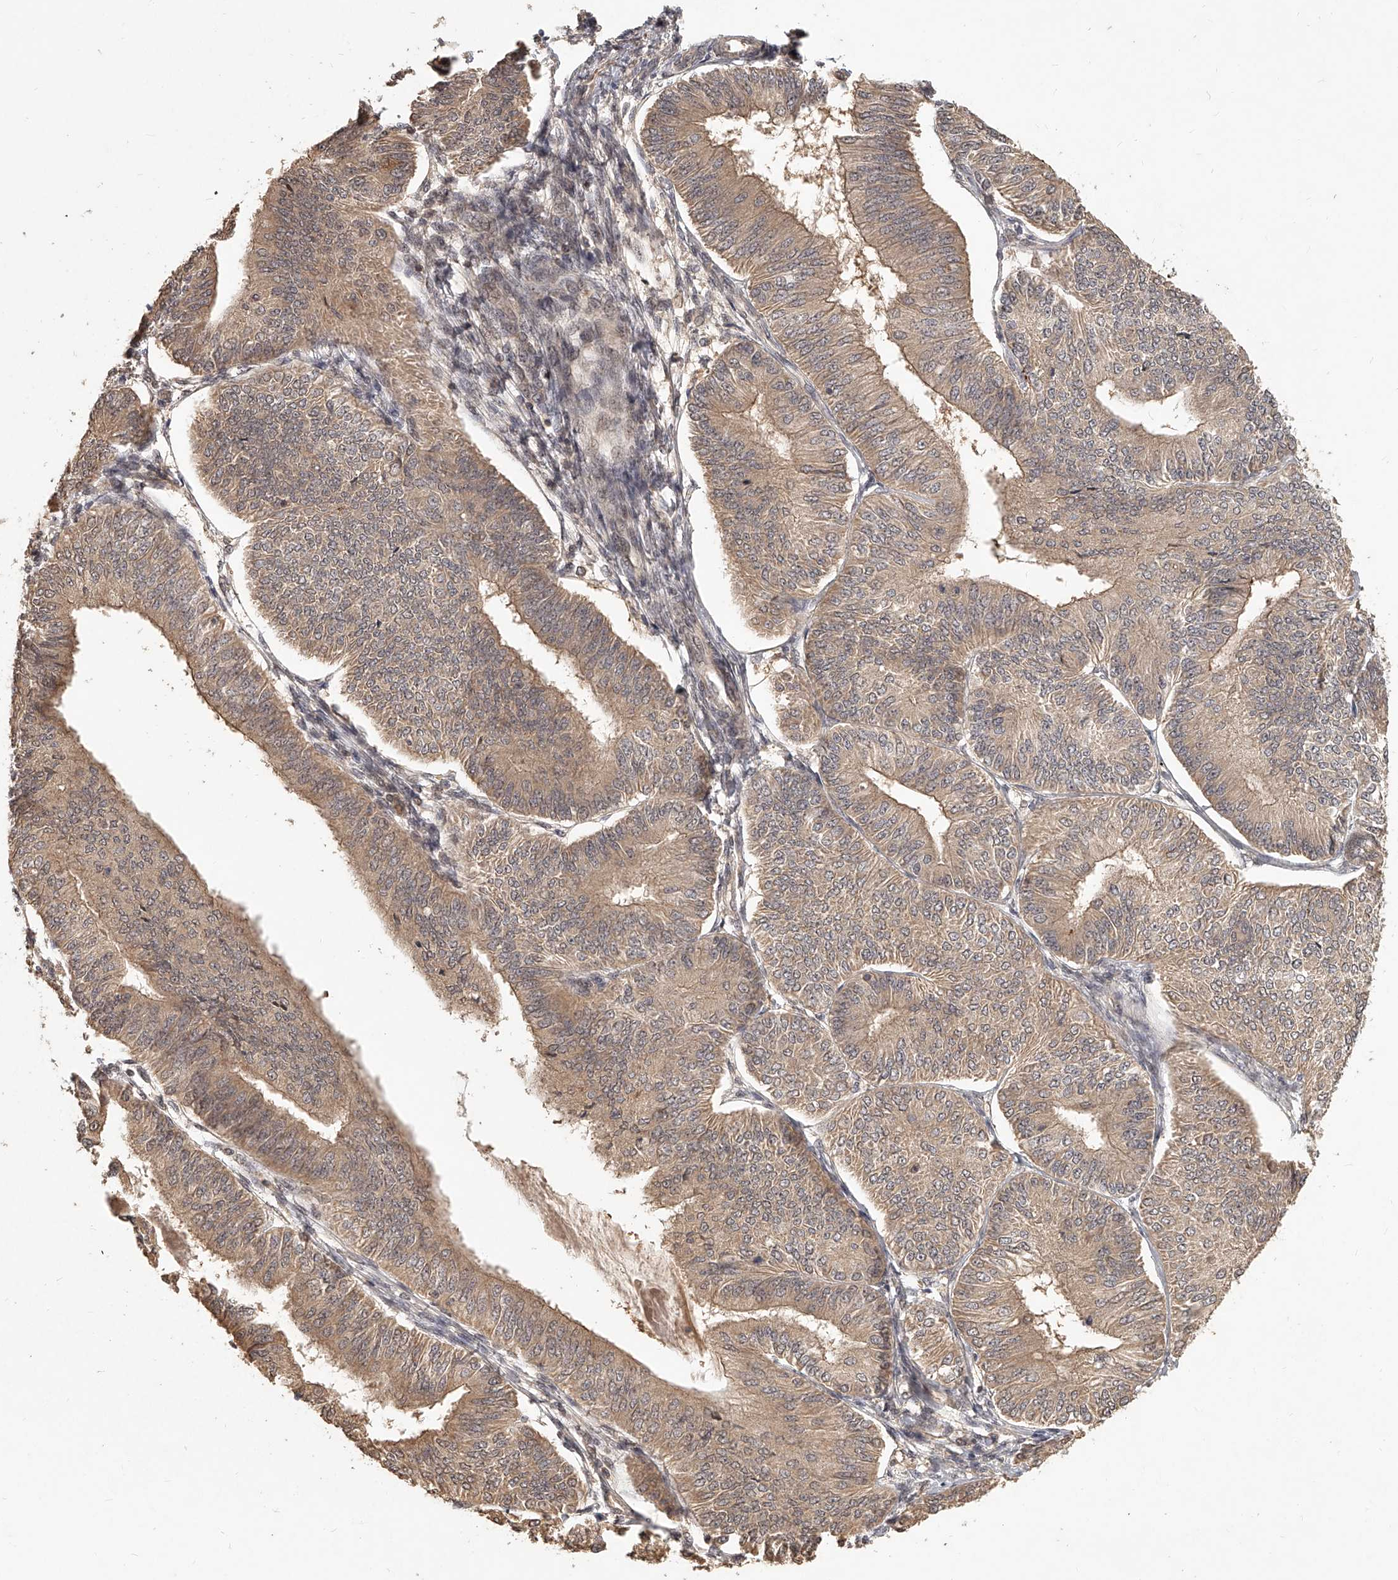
{"staining": {"intensity": "moderate", "quantity": ">75%", "location": "cytoplasmic/membranous"}, "tissue": "endometrial cancer", "cell_type": "Tumor cells", "image_type": "cancer", "snomed": [{"axis": "morphology", "description": "Adenocarcinoma, NOS"}, {"axis": "topography", "description": "Endometrium"}], "caption": "Endometrial cancer (adenocarcinoma) stained for a protein (brown) displays moderate cytoplasmic/membranous positive staining in about >75% of tumor cells.", "gene": "SLC37A1", "patient": {"sex": "female", "age": 58}}